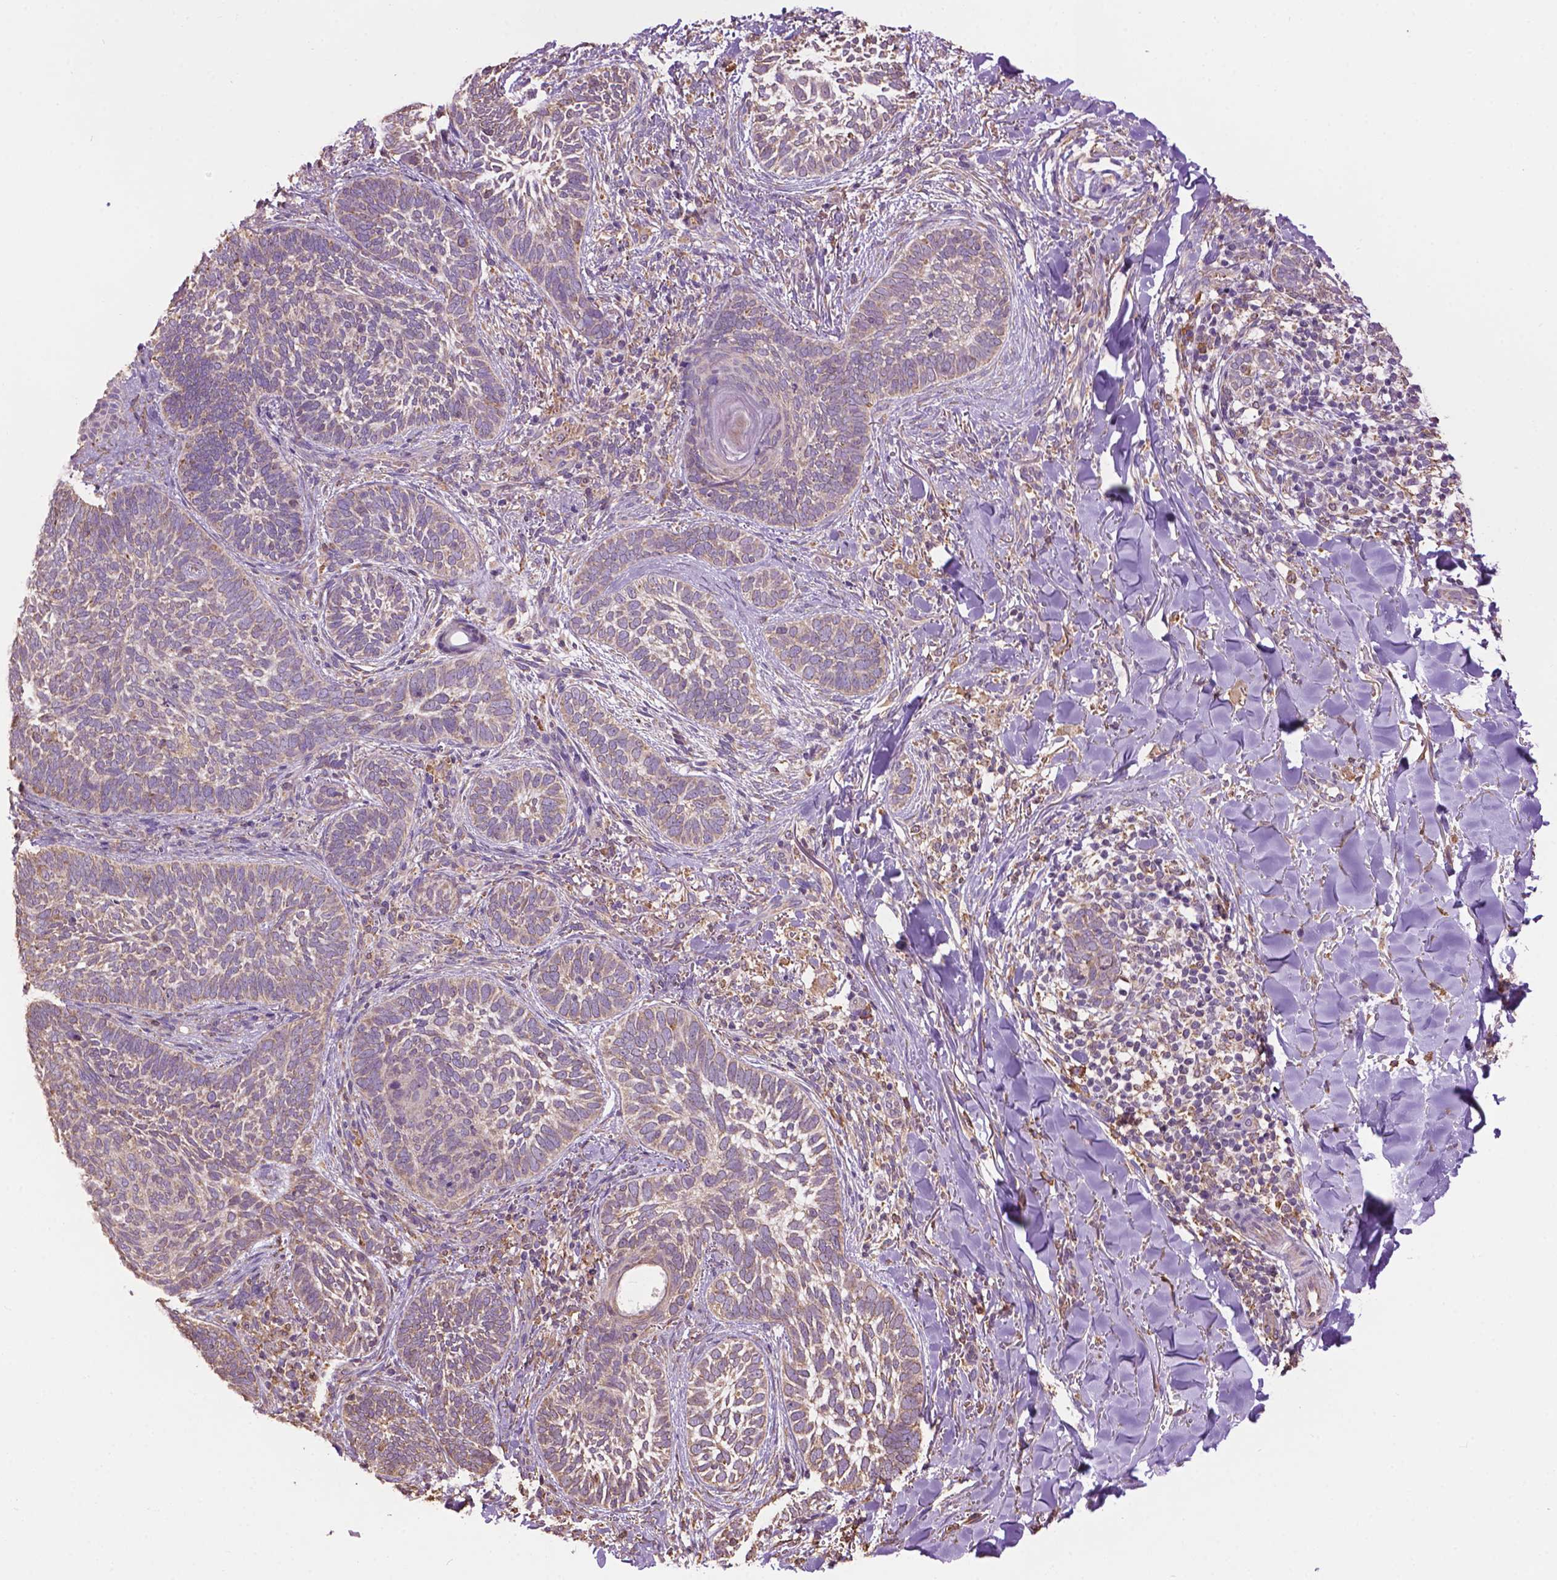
{"staining": {"intensity": "weak", "quantity": "25%-75%", "location": "cytoplasmic/membranous"}, "tissue": "skin cancer", "cell_type": "Tumor cells", "image_type": "cancer", "snomed": [{"axis": "morphology", "description": "Normal tissue, NOS"}, {"axis": "morphology", "description": "Basal cell carcinoma"}, {"axis": "topography", "description": "Skin"}], "caption": "Basal cell carcinoma (skin) stained with immunohistochemistry reveals weak cytoplasmic/membranous expression in about 25%-75% of tumor cells.", "gene": "PPP2R5E", "patient": {"sex": "male", "age": 46}}